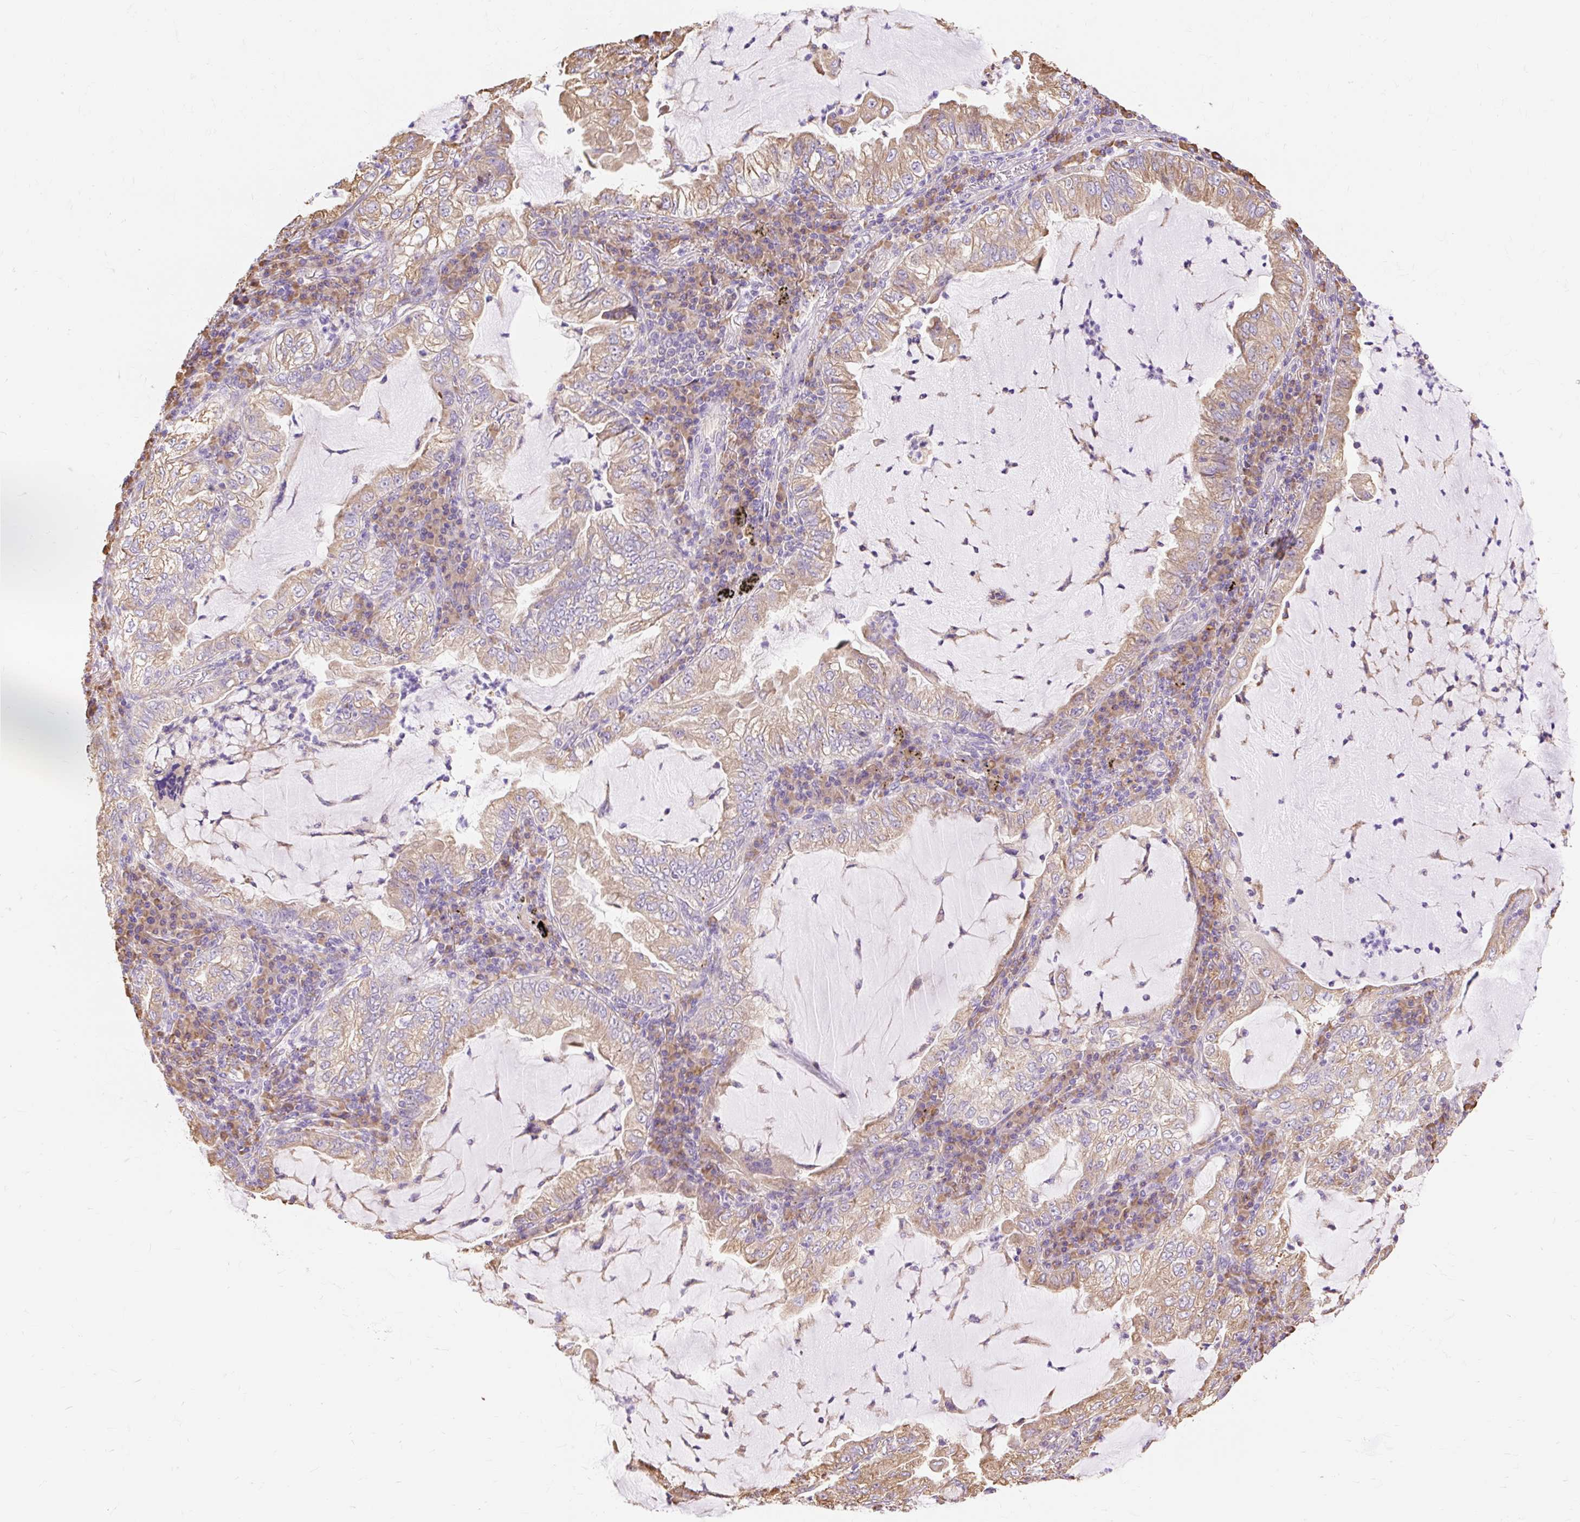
{"staining": {"intensity": "weak", "quantity": ">75%", "location": "cytoplasmic/membranous"}, "tissue": "lung cancer", "cell_type": "Tumor cells", "image_type": "cancer", "snomed": [{"axis": "morphology", "description": "Adenocarcinoma, NOS"}, {"axis": "topography", "description": "Lung"}], "caption": "Lung cancer stained with immunohistochemistry (IHC) reveals weak cytoplasmic/membranous positivity in about >75% of tumor cells. (IHC, brightfield microscopy, high magnification).", "gene": "RPS17", "patient": {"sex": "female", "age": 73}}